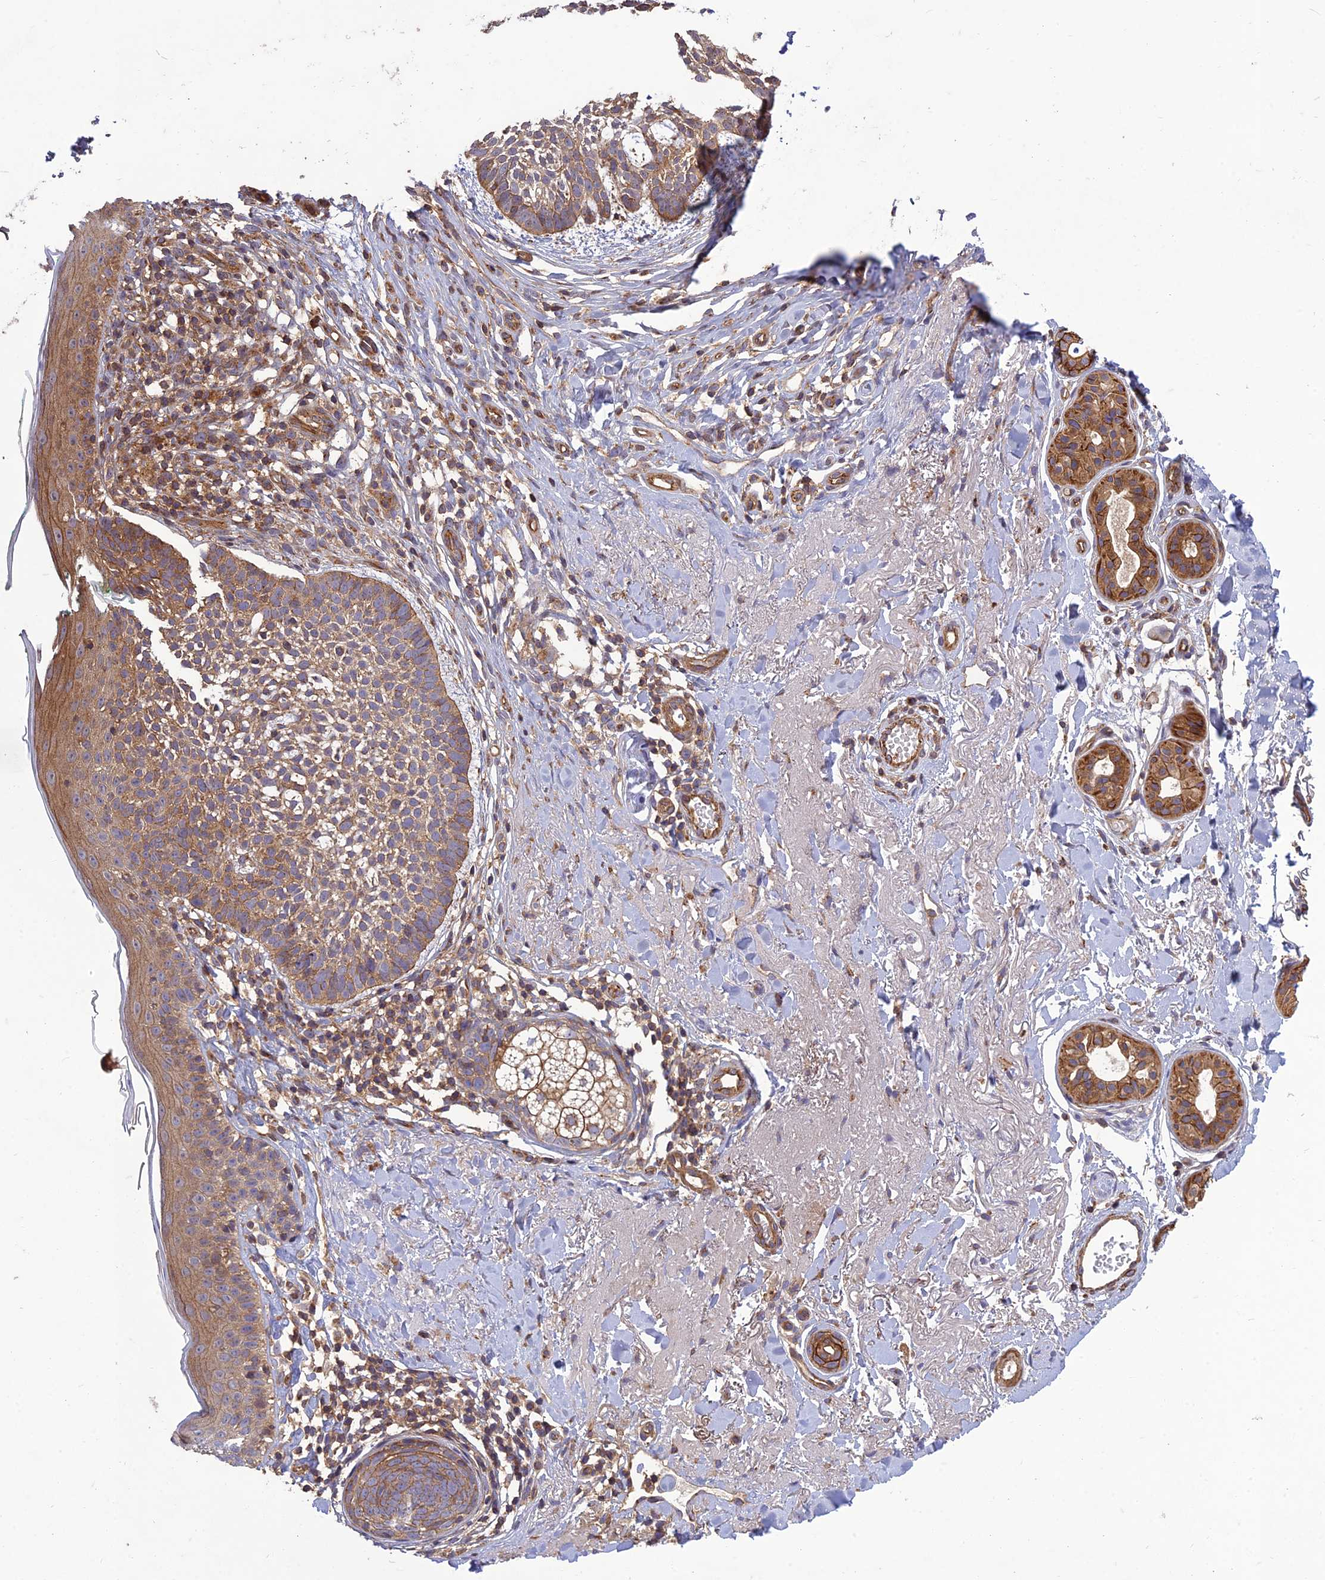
{"staining": {"intensity": "weak", "quantity": ">75%", "location": "cytoplasmic/membranous"}, "tissue": "skin cancer", "cell_type": "Tumor cells", "image_type": "cancer", "snomed": [{"axis": "morphology", "description": "Basal cell carcinoma"}, {"axis": "topography", "description": "Skin"}], "caption": "Brown immunohistochemical staining in human basal cell carcinoma (skin) demonstrates weak cytoplasmic/membranous positivity in about >75% of tumor cells.", "gene": "TMEM131L", "patient": {"sex": "male", "age": 71}}